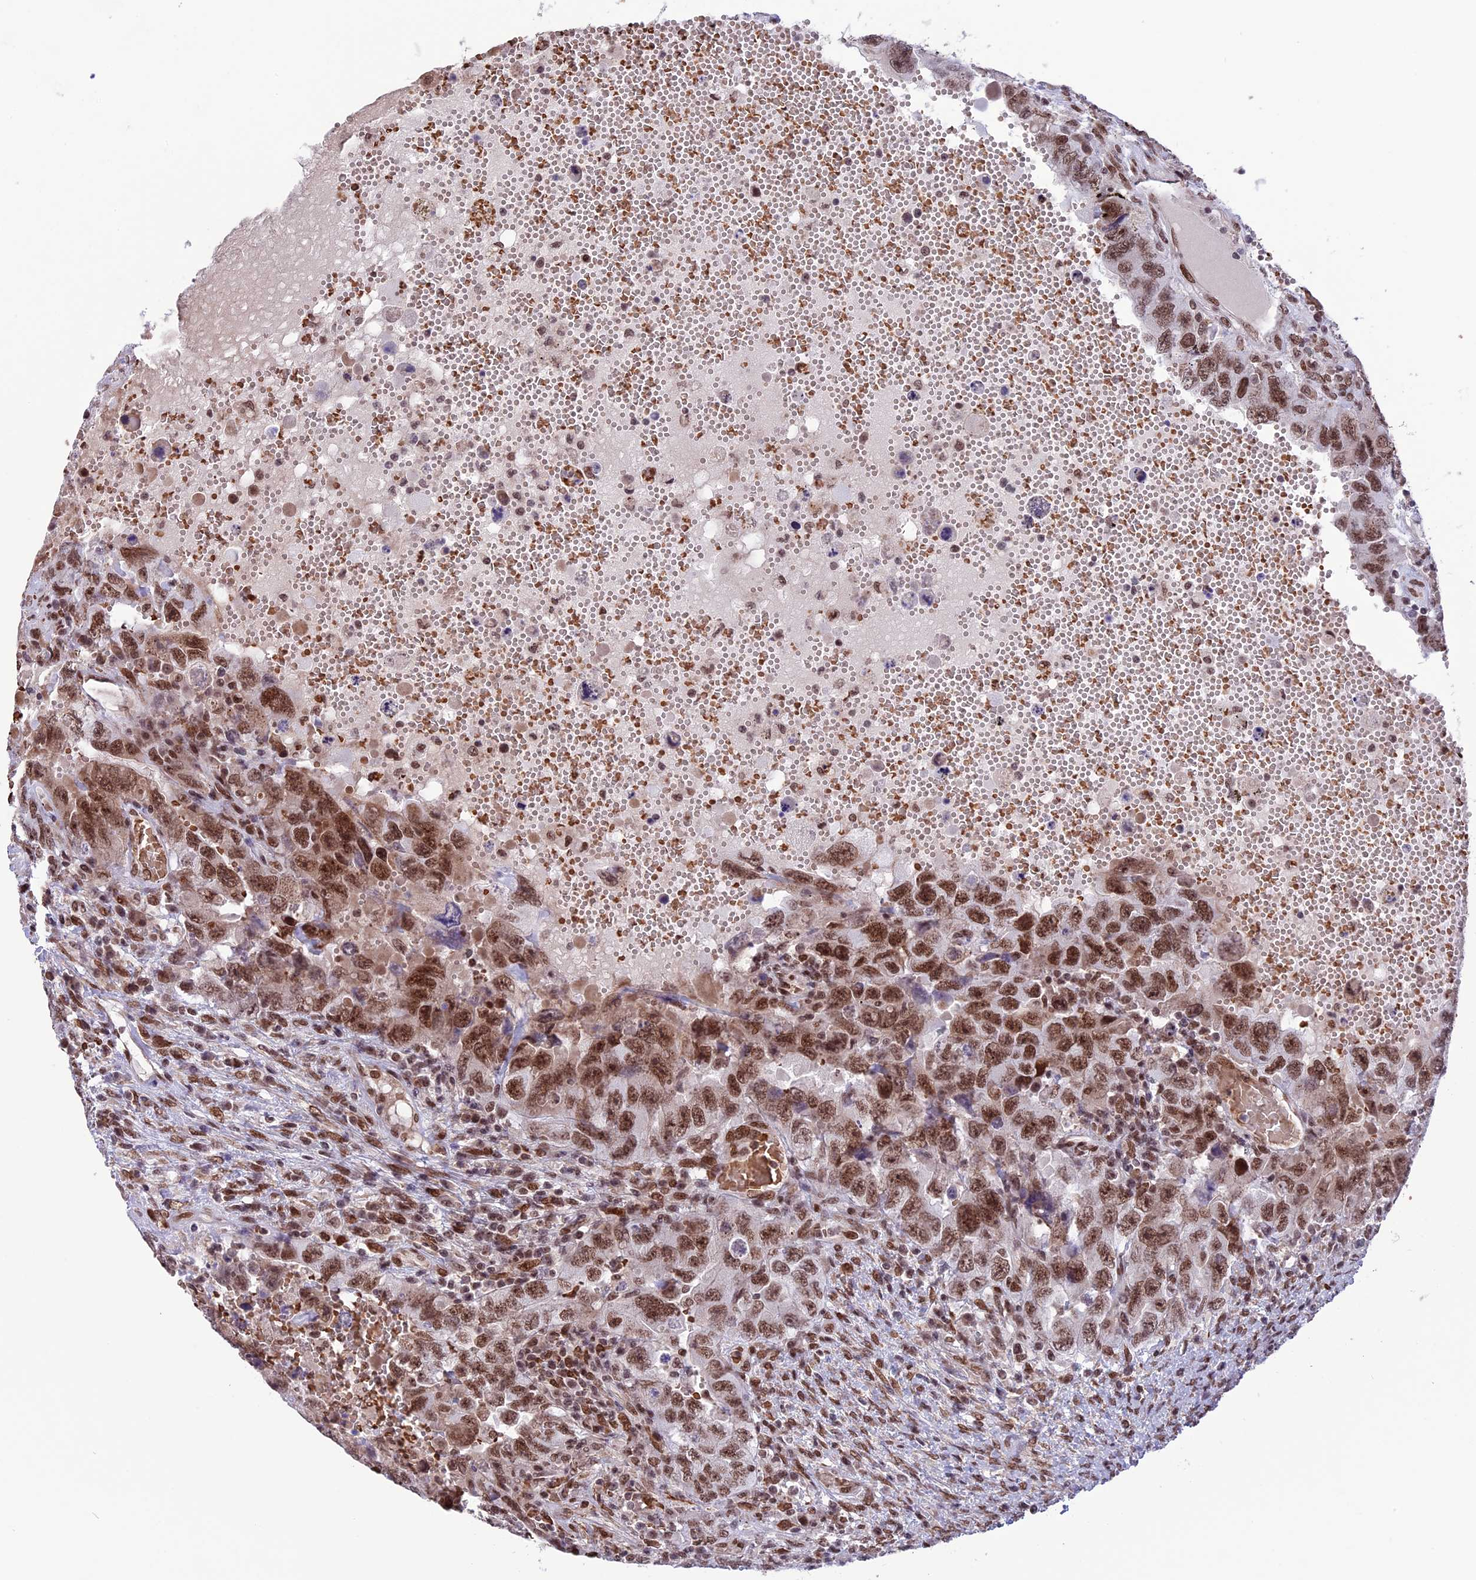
{"staining": {"intensity": "moderate", "quantity": ">75%", "location": "nuclear"}, "tissue": "testis cancer", "cell_type": "Tumor cells", "image_type": "cancer", "snomed": [{"axis": "morphology", "description": "Carcinoma, Embryonal, NOS"}, {"axis": "topography", "description": "Testis"}], "caption": "Protein analysis of embryonal carcinoma (testis) tissue reveals moderate nuclear positivity in approximately >75% of tumor cells.", "gene": "MPHOSPH8", "patient": {"sex": "male", "age": 26}}